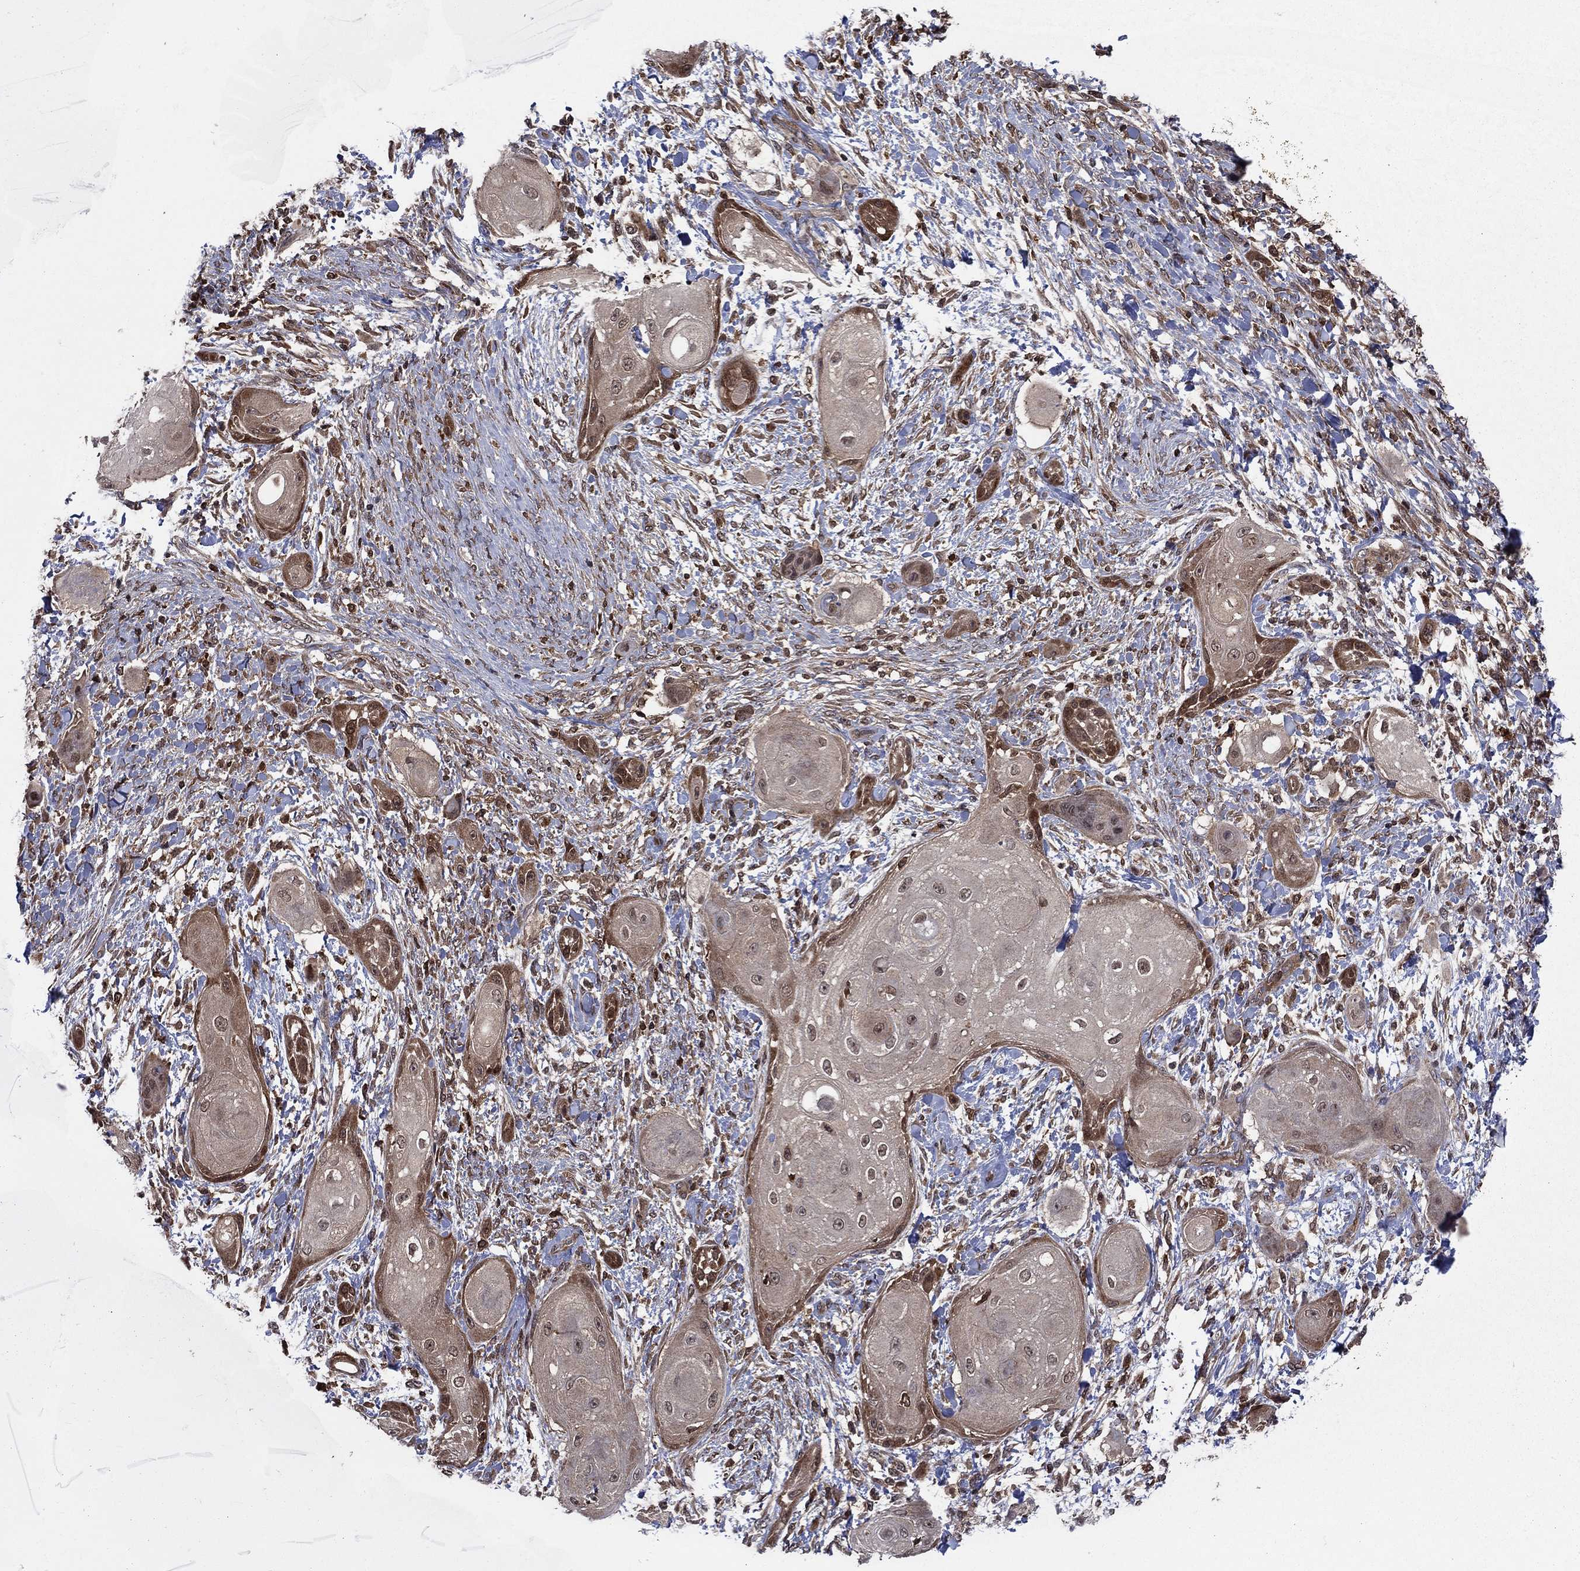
{"staining": {"intensity": "weak", "quantity": "25%-75%", "location": "cytoplasmic/membranous"}, "tissue": "skin cancer", "cell_type": "Tumor cells", "image_type": "cancer", "snomed": [{"axis": "morphology", "description": "Squamous cell carcinoma, NOS"}, {"axis": "topography", "description": "Skin"}], "caption": "Skin squamous cell carcinoma was stained to show a protein in brown. There is low levels of weak cytoplasmic/membranous positivity in about 25%-75% of tumor cells.", "gene": "CACYBP", "patient": {"sex": "male", "age": 62}}